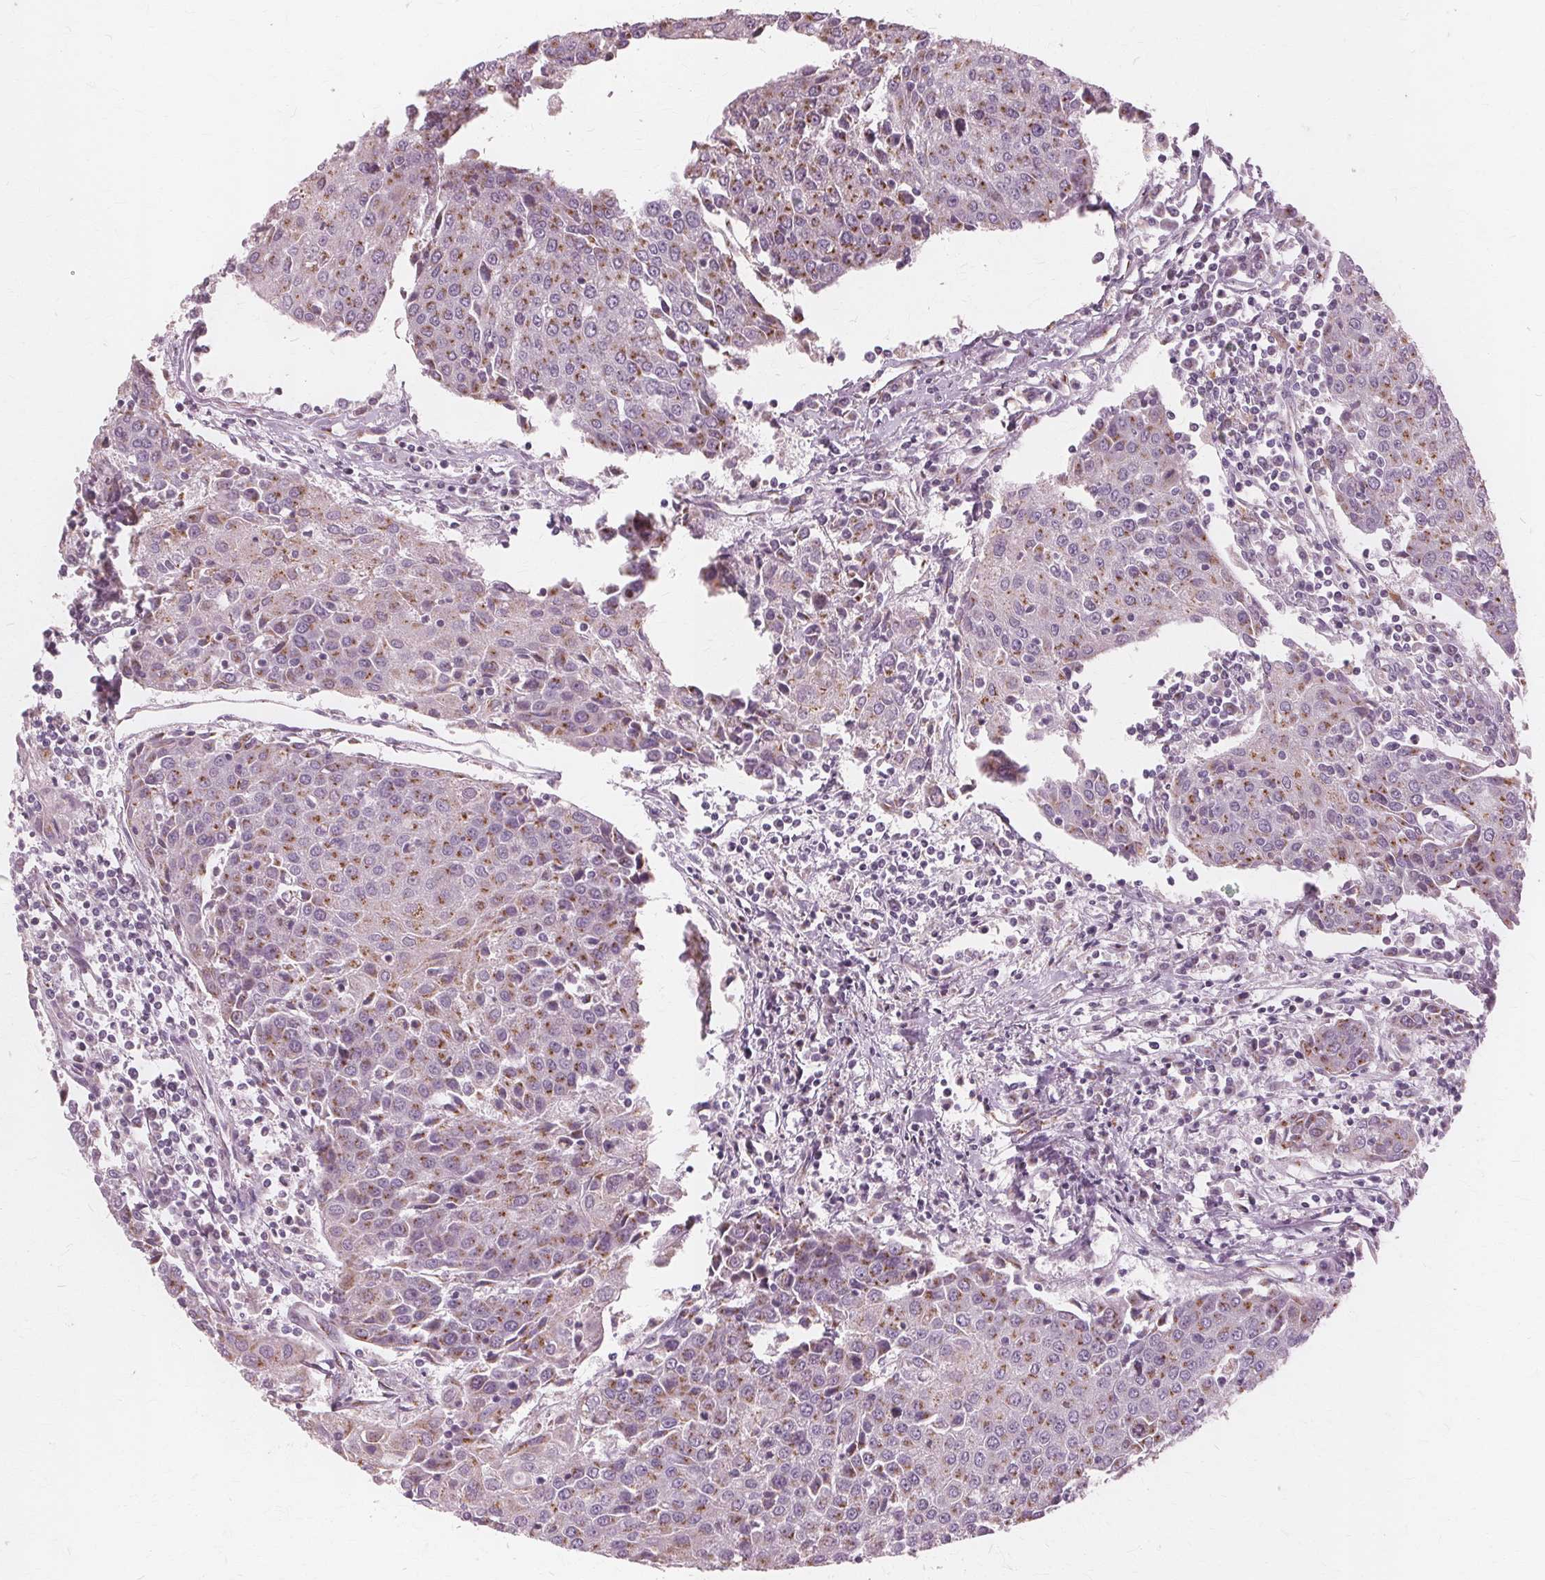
{"staining": {"intensity": "moderate", "quantity": "25%-75%", "location": "cytoplasmic/membranous"}, "tissue": "urothelial cancer", "cell_type": "Tumor cells", "image_type": "cancer", "snomed": [{"axis": "morphology", "description": "Urothelial carcinoma, High grade"}, {"axis": "topography", "description": "Urinary bladder"}], "caption": "Immunohistochemistry image of urothelial cancer stained for a protein (brown), which exhibits medium levels of moderate cytoplasmic/membranous positivity in about 25%-75% of tumor cells.", "gene": "DNASE2", "patient": {"sex": "female", "age": 85}}